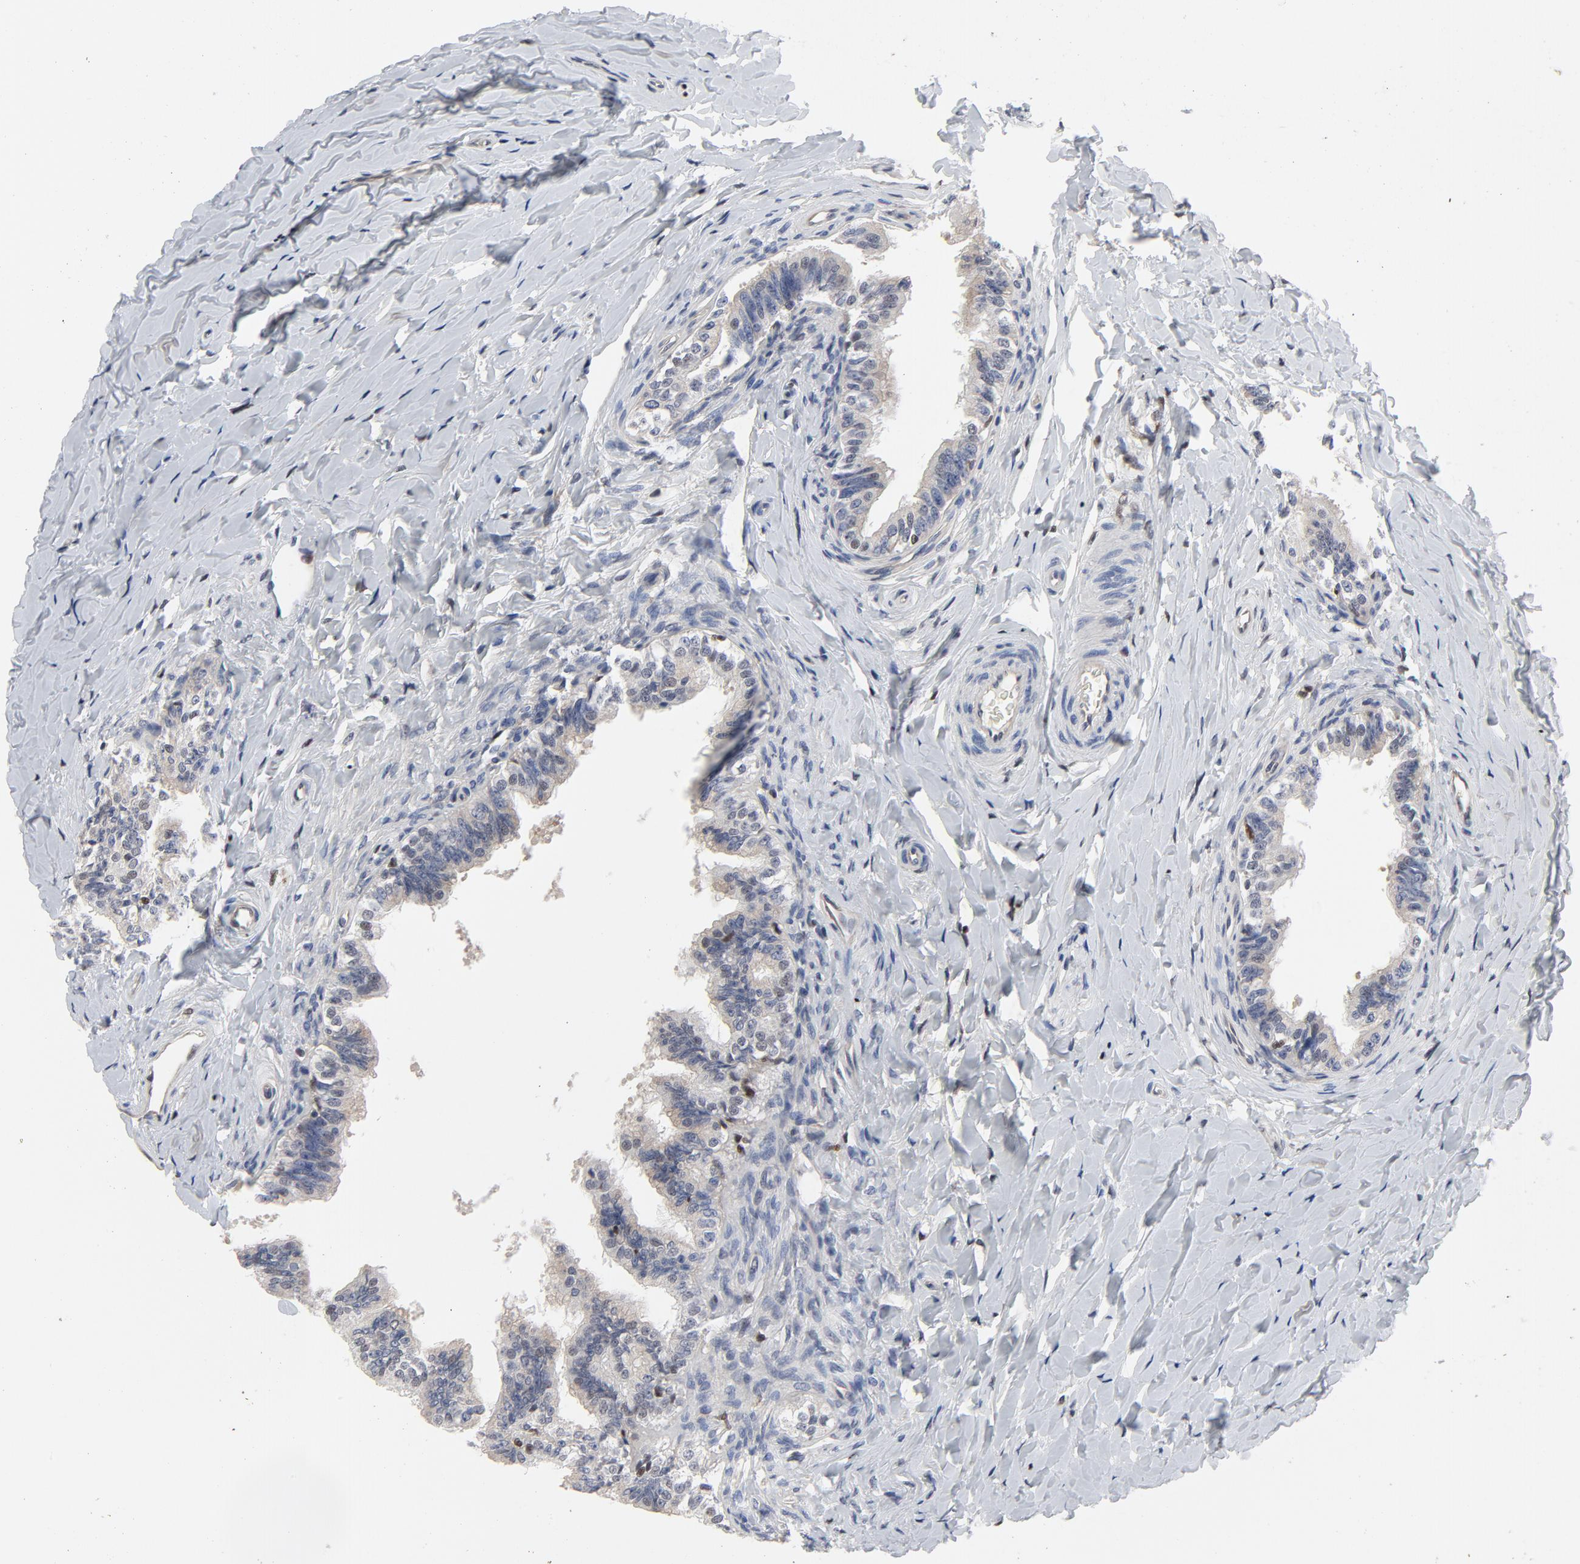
{"staining": {"intensity": "weak", "quantity": "25%-75%", "location": "cytoplasmic/membranous"}, "tissue": "epididymis", "cell_type": "Glandular cells", "image_type": "normal", "snomed": [{"axis": "morphology", "description": "Normal tissue, NOS"}, {"axis": "topography", "description": "Soft tissue"}, {"axis": "topography", "description": "Epididymis"}], "caption": "Glandular cells reveal low levels of weak cytoplasmic/membranous positivity in approximately 25%-75% of cells in unremarkable epididymis.", "gene": "NFKB1", "patient": {"sex": "male", "age": 26}}